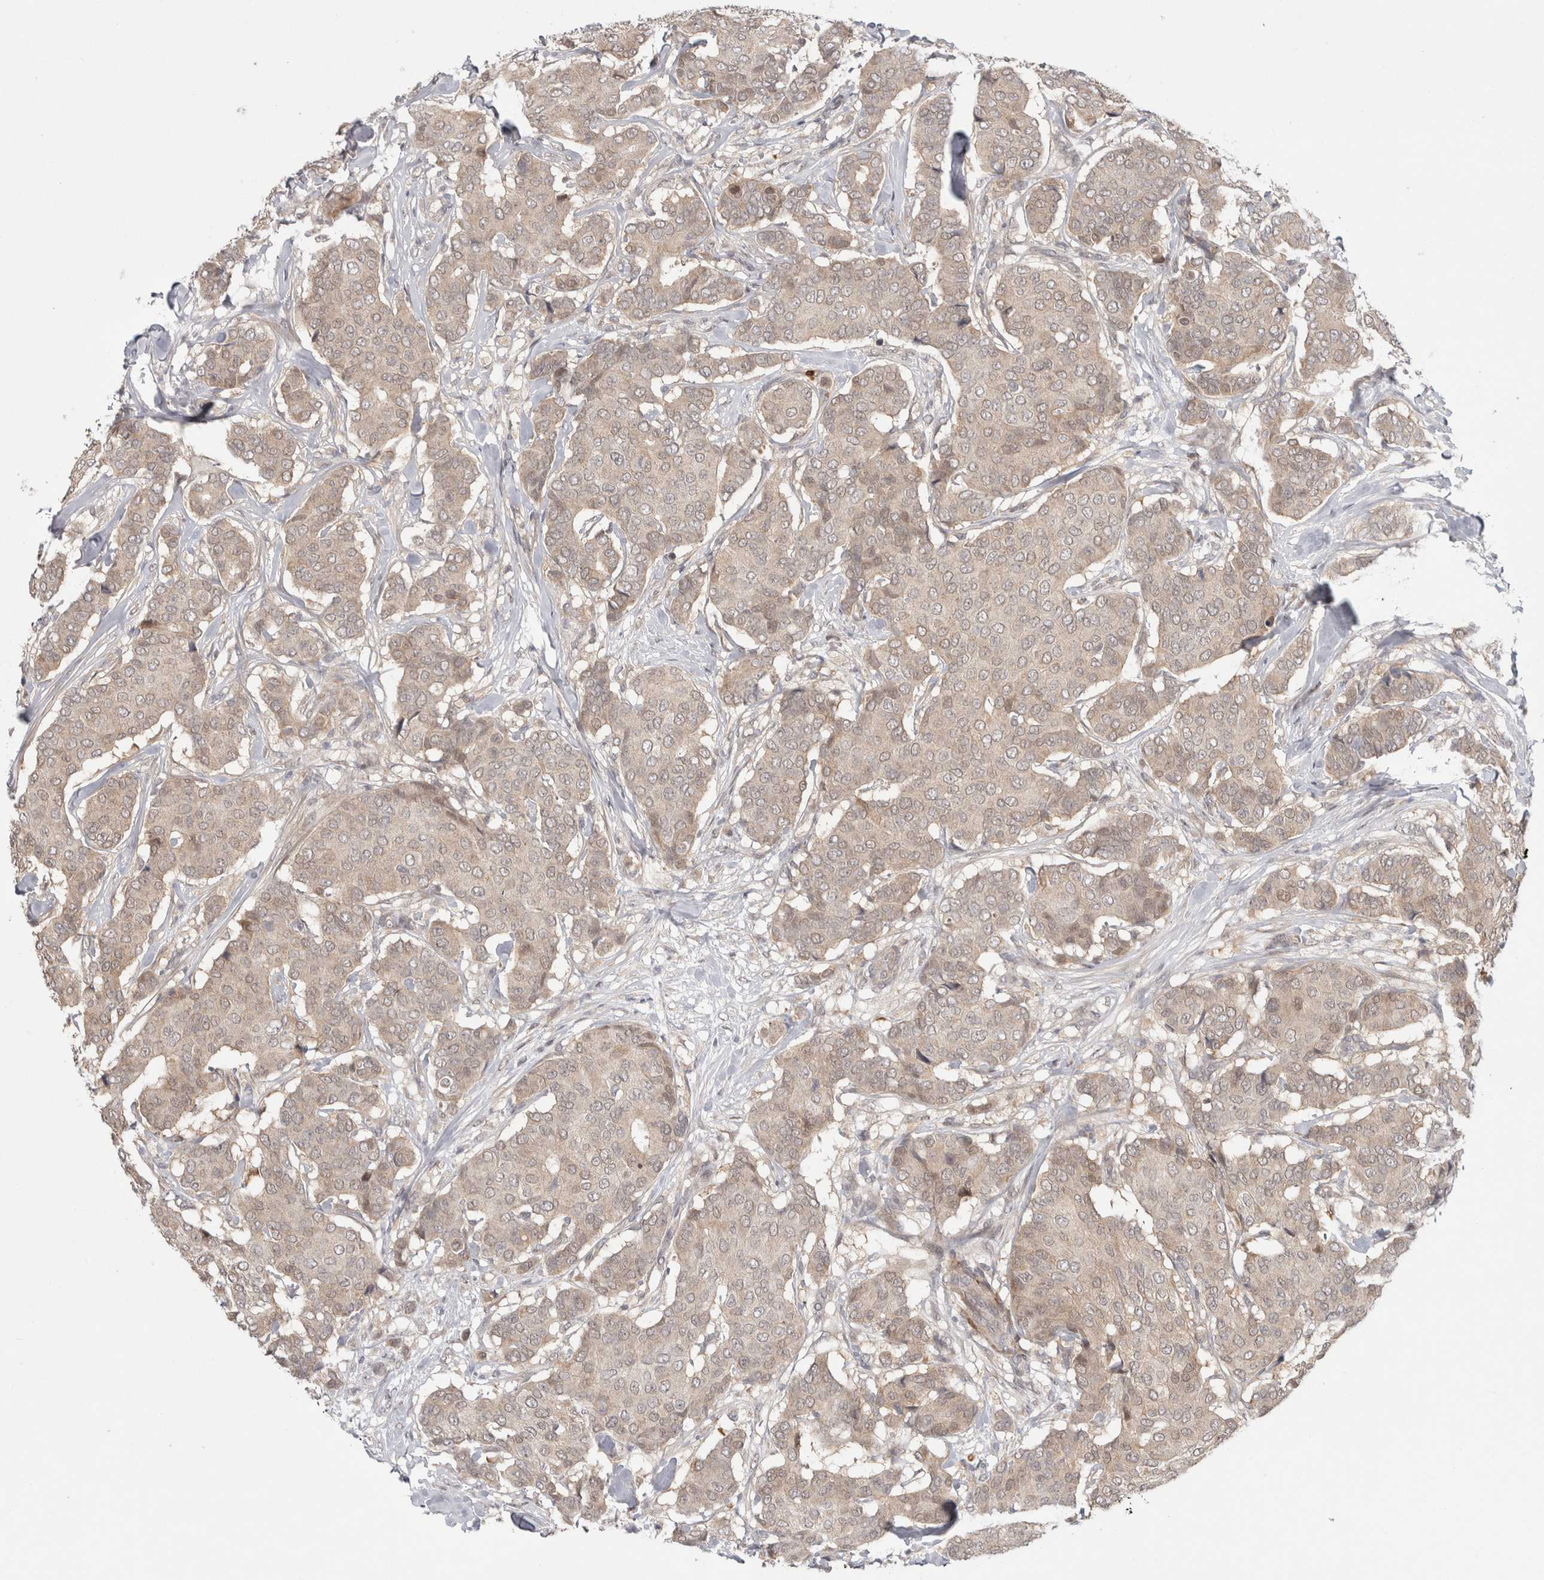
{"staining": {"intensity": "weak", "quantity": ">75%", "location": "cytoplasmic/membranous"}, "tissue": "breast cancer", "cell_type": "Tumor cells", "image_type": "cancer", "snomed": [{"axis": "morphology", "description": "Duct carcinoma"}, {"axis": "topography", "description": "Breast"}], "caption": "This image exhibits immunohistochemistry (IHC) staining of breast infiltrating ductal carcinoma, with low weak cytoplasmic/membranous positivity in approximately >75% of tumor cells.", "gene": "ZNF318", "patient": {"sex": "female", "age": 75}}